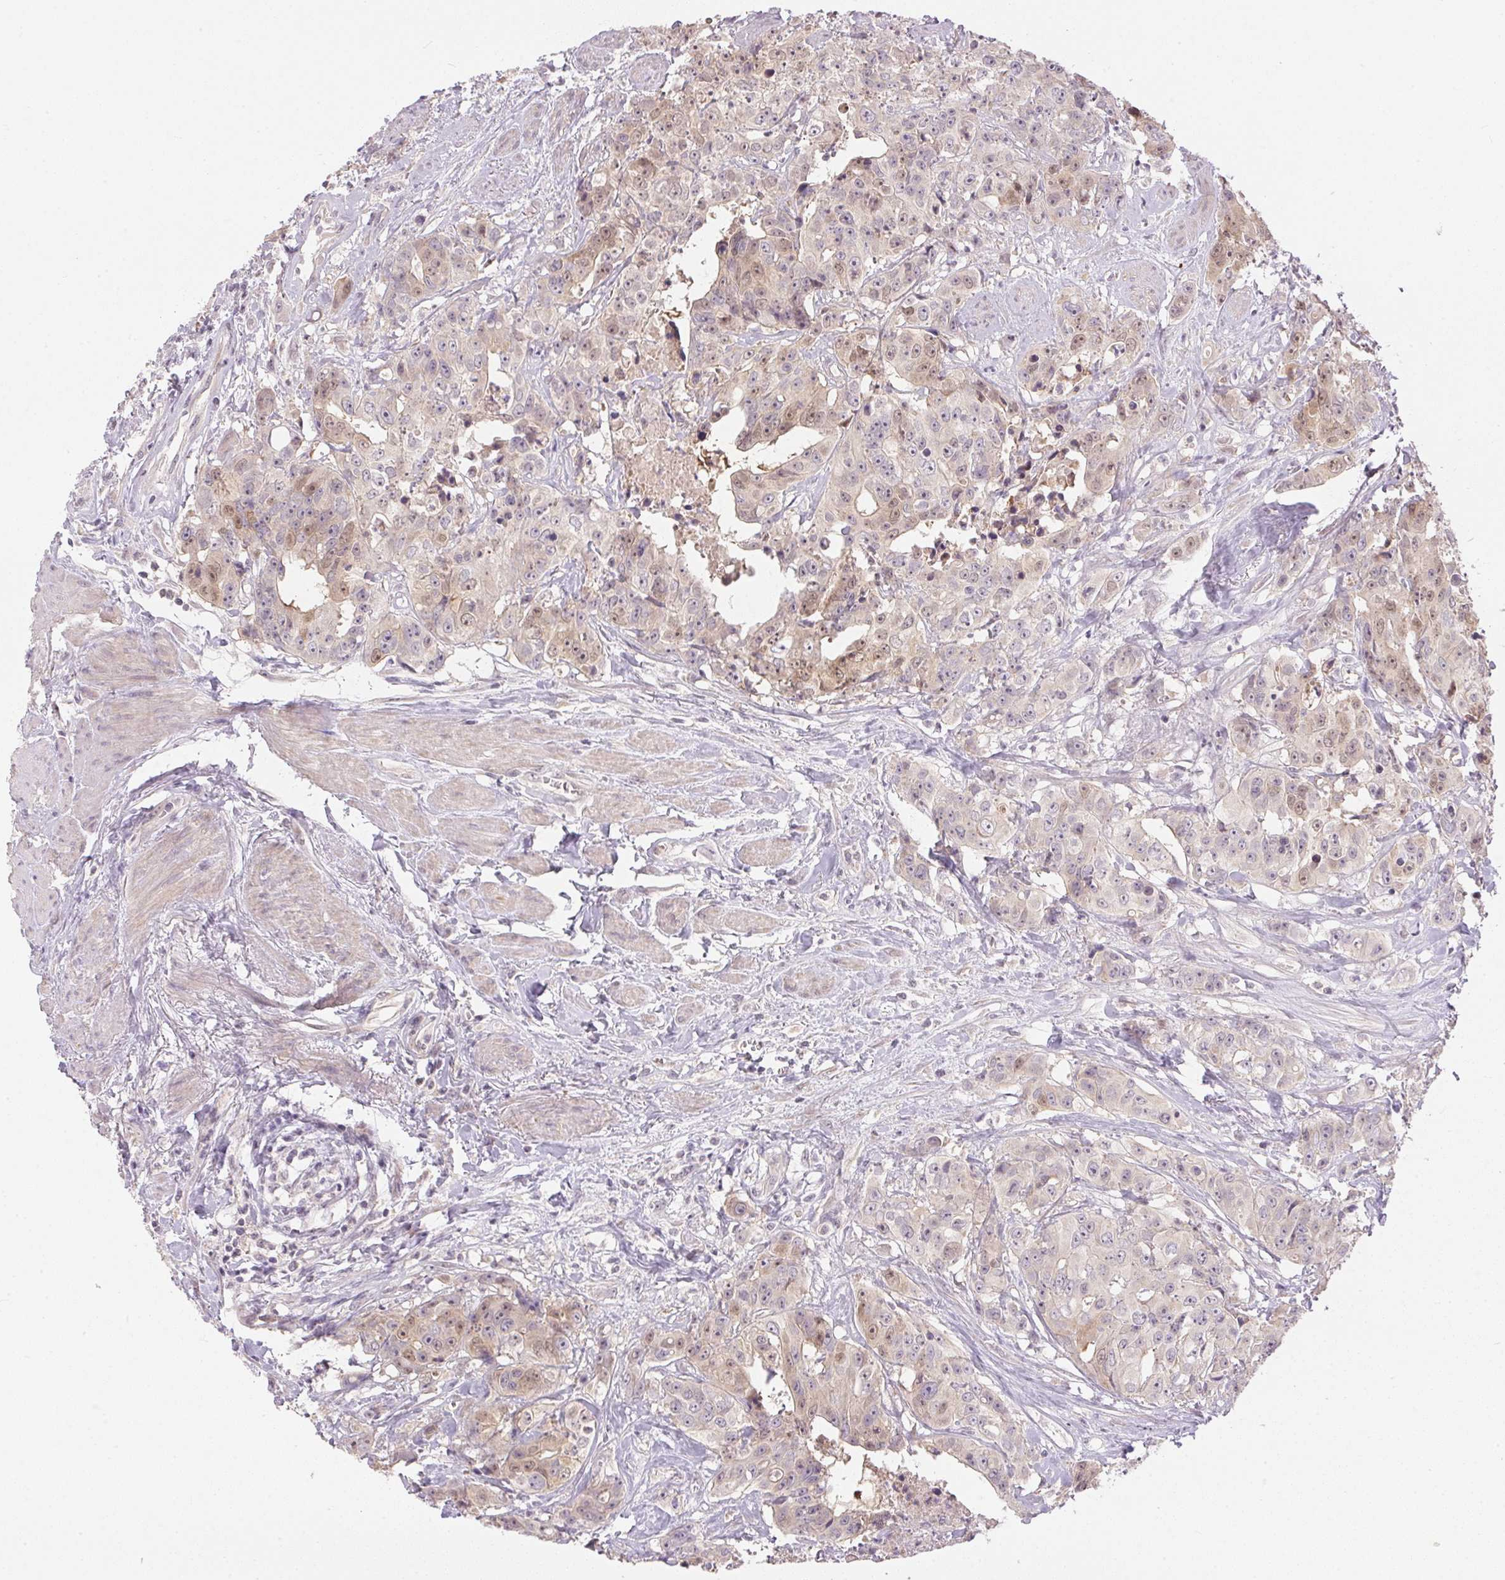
{"staining": {"intensity": "weak", "quantity": "25%-75%", "location": "cytoplasmic/membranous,nuclear"}, "tissue": "colorectal cancer", "cell_type": "Tumor cells", "image_type": "cancer", "snomed": [{"axis": "morphology", "description": "Adenocarcinoma, NOS"}, {"axis": "topography", "description": "Rectum"}], "caption": "Human colorectal cancer (adenocarcinoma) stained for a protein (brown) shows weak cytoplasmic/membranous and nuclear positive positivity in approximately 25%-75% of tumor cells.", "gene": "TTC23L", "patient": {"sex": "female", "age": 62}}